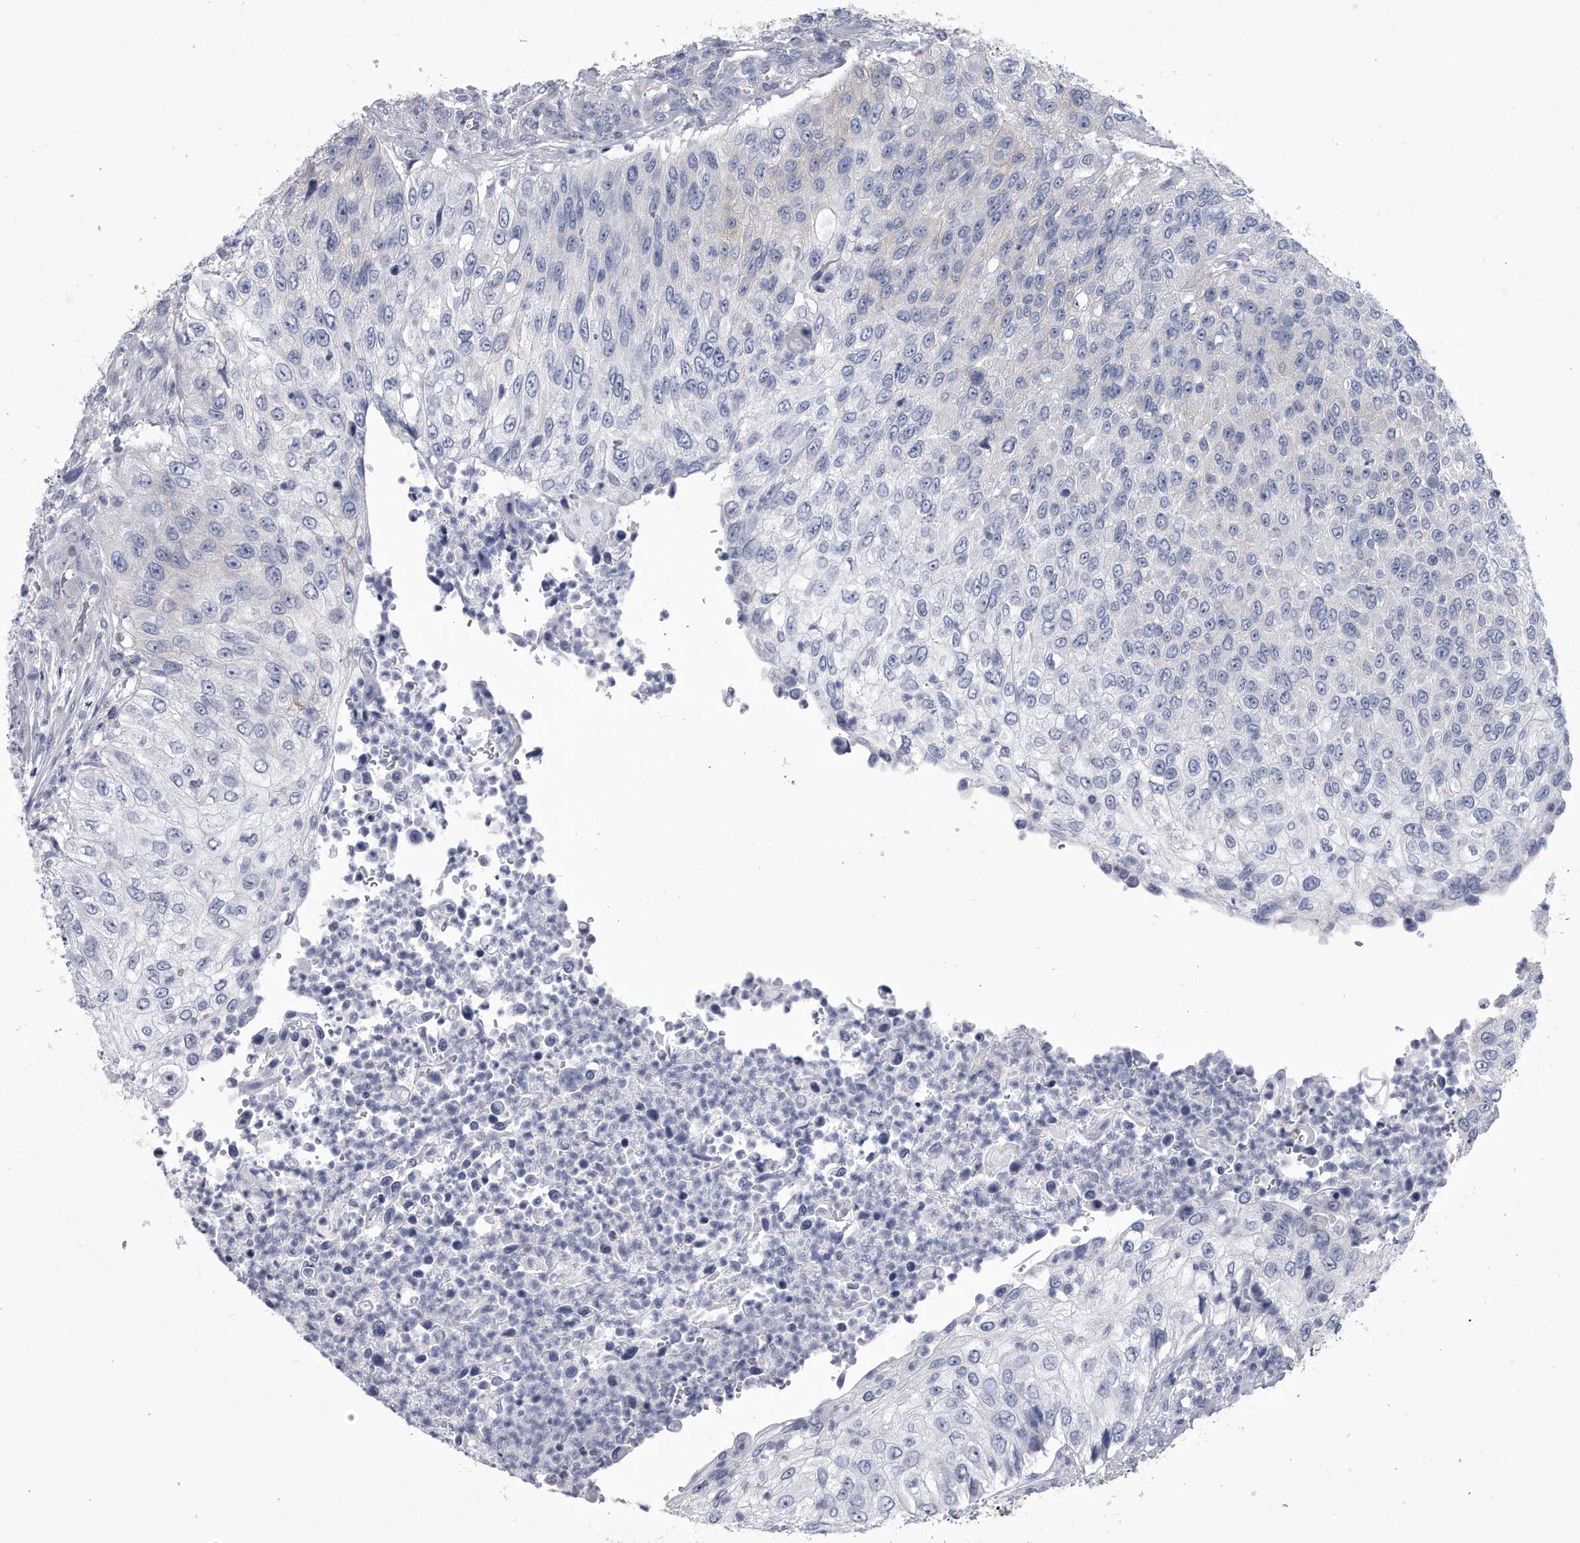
{"staining": {"intensity": "negative", "quantity": "none", "location": "none"}, "tissue": "urothelial cancer", "cell_type": "Tumor cells", "image_type": "cancer", "snomed": [{"axis": "morphology", "description": "Urothelial carcinoma, High grade"}, {"axis": "topography", "description": "Urinary bladder"}], "caption": "Immunohistochemical staining of urothelial cancer displays no significant positivity in tumor cells. (Stains: DAB (3,3'-diaminobenzidine) immunohistochemistry (IHC) with hematoxylin counter stain, Microscopy: brightfield microscopy at high magnification).", "gene": "PYGB", "patient": {"sex": "female", "age": 60}}